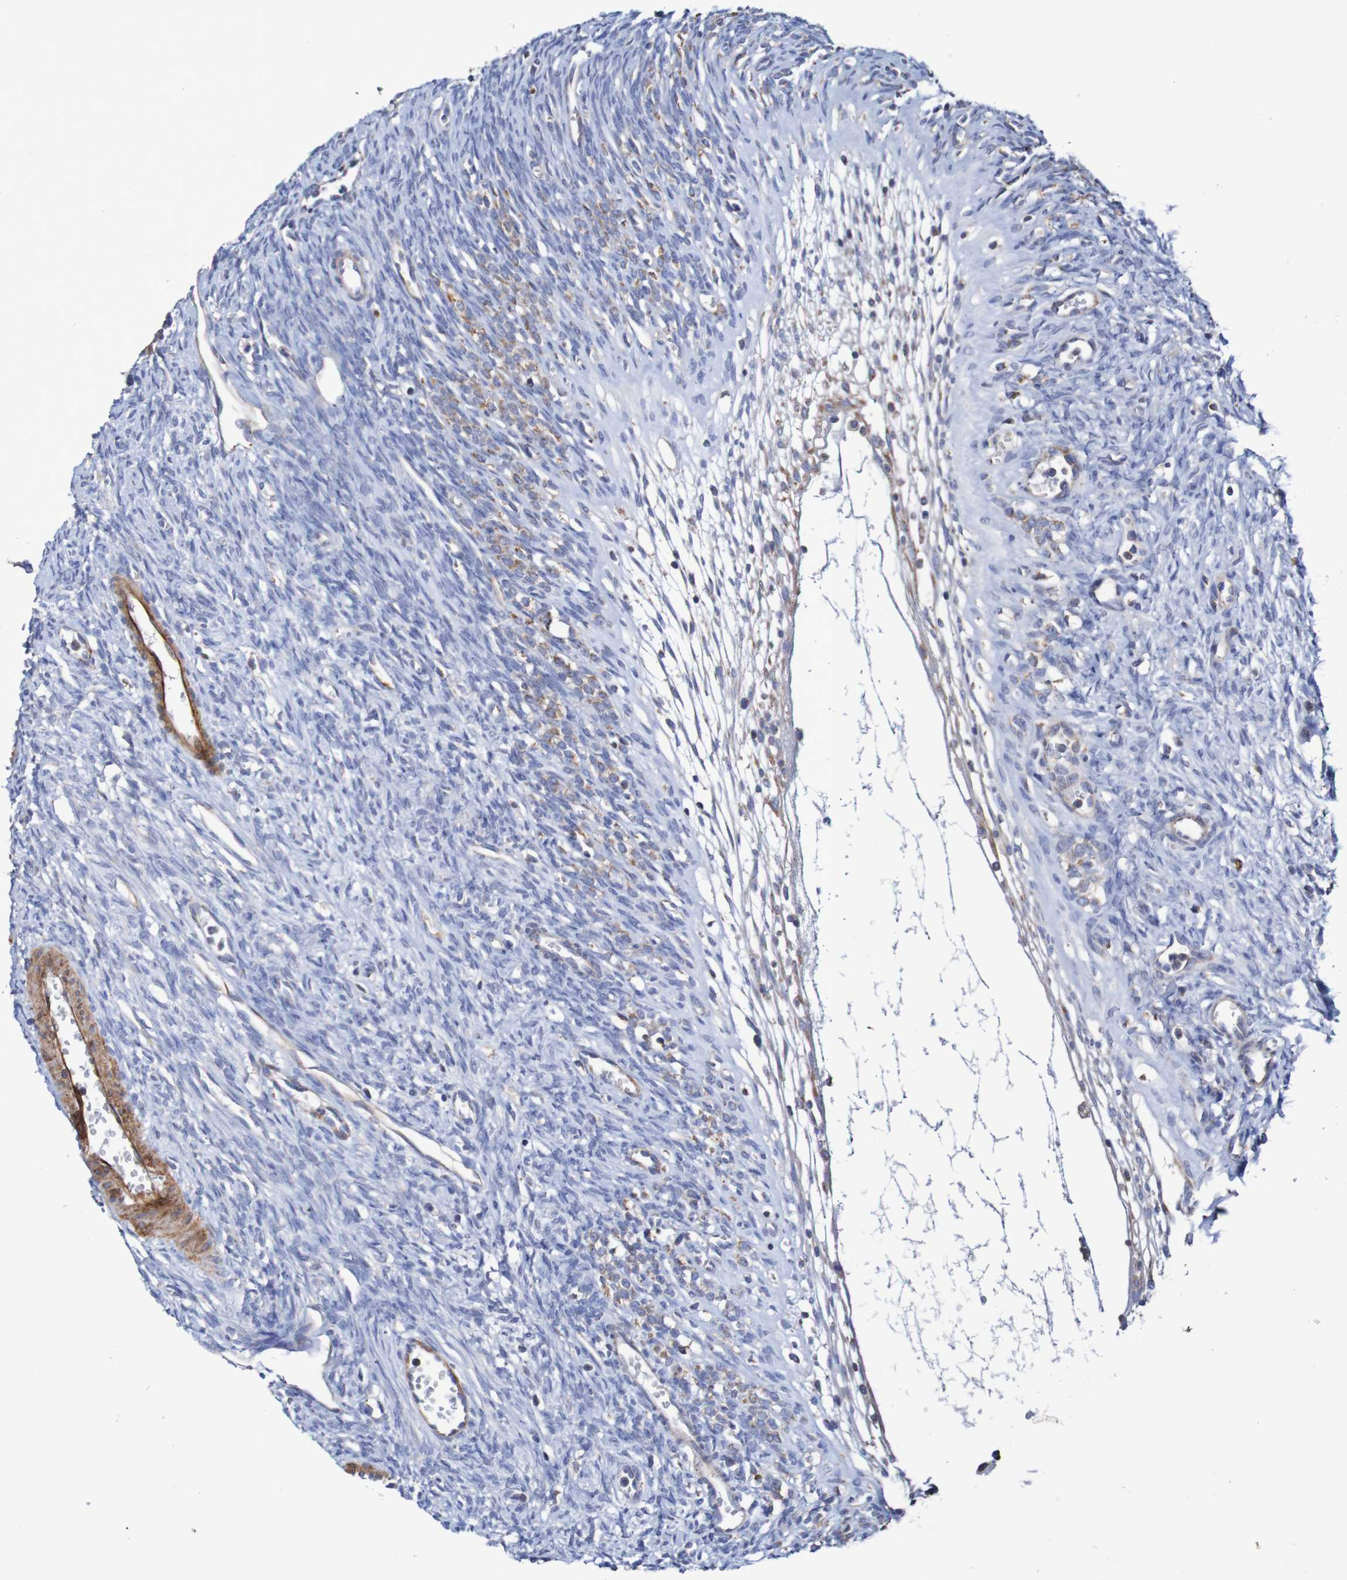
{"staining": {"intensity": "moderate", "quantity": "25%-75%", "location": "cytoplasmic/membranous"}, "tissue": "ovary", "cell_type": "Ovarian stroma cells", "image_type": "normal", "snomed": [{"axis": "morphology", "description": "Normal tissue, NOS"}, {"axis": "topography", "description": "Ovary"}], "caption": "Ovary stained with a protein marker reveals moderate staining in ovarian stroma cells.", "gene": "MMEL1", "patient": {"sex": "female", "age": 33}}